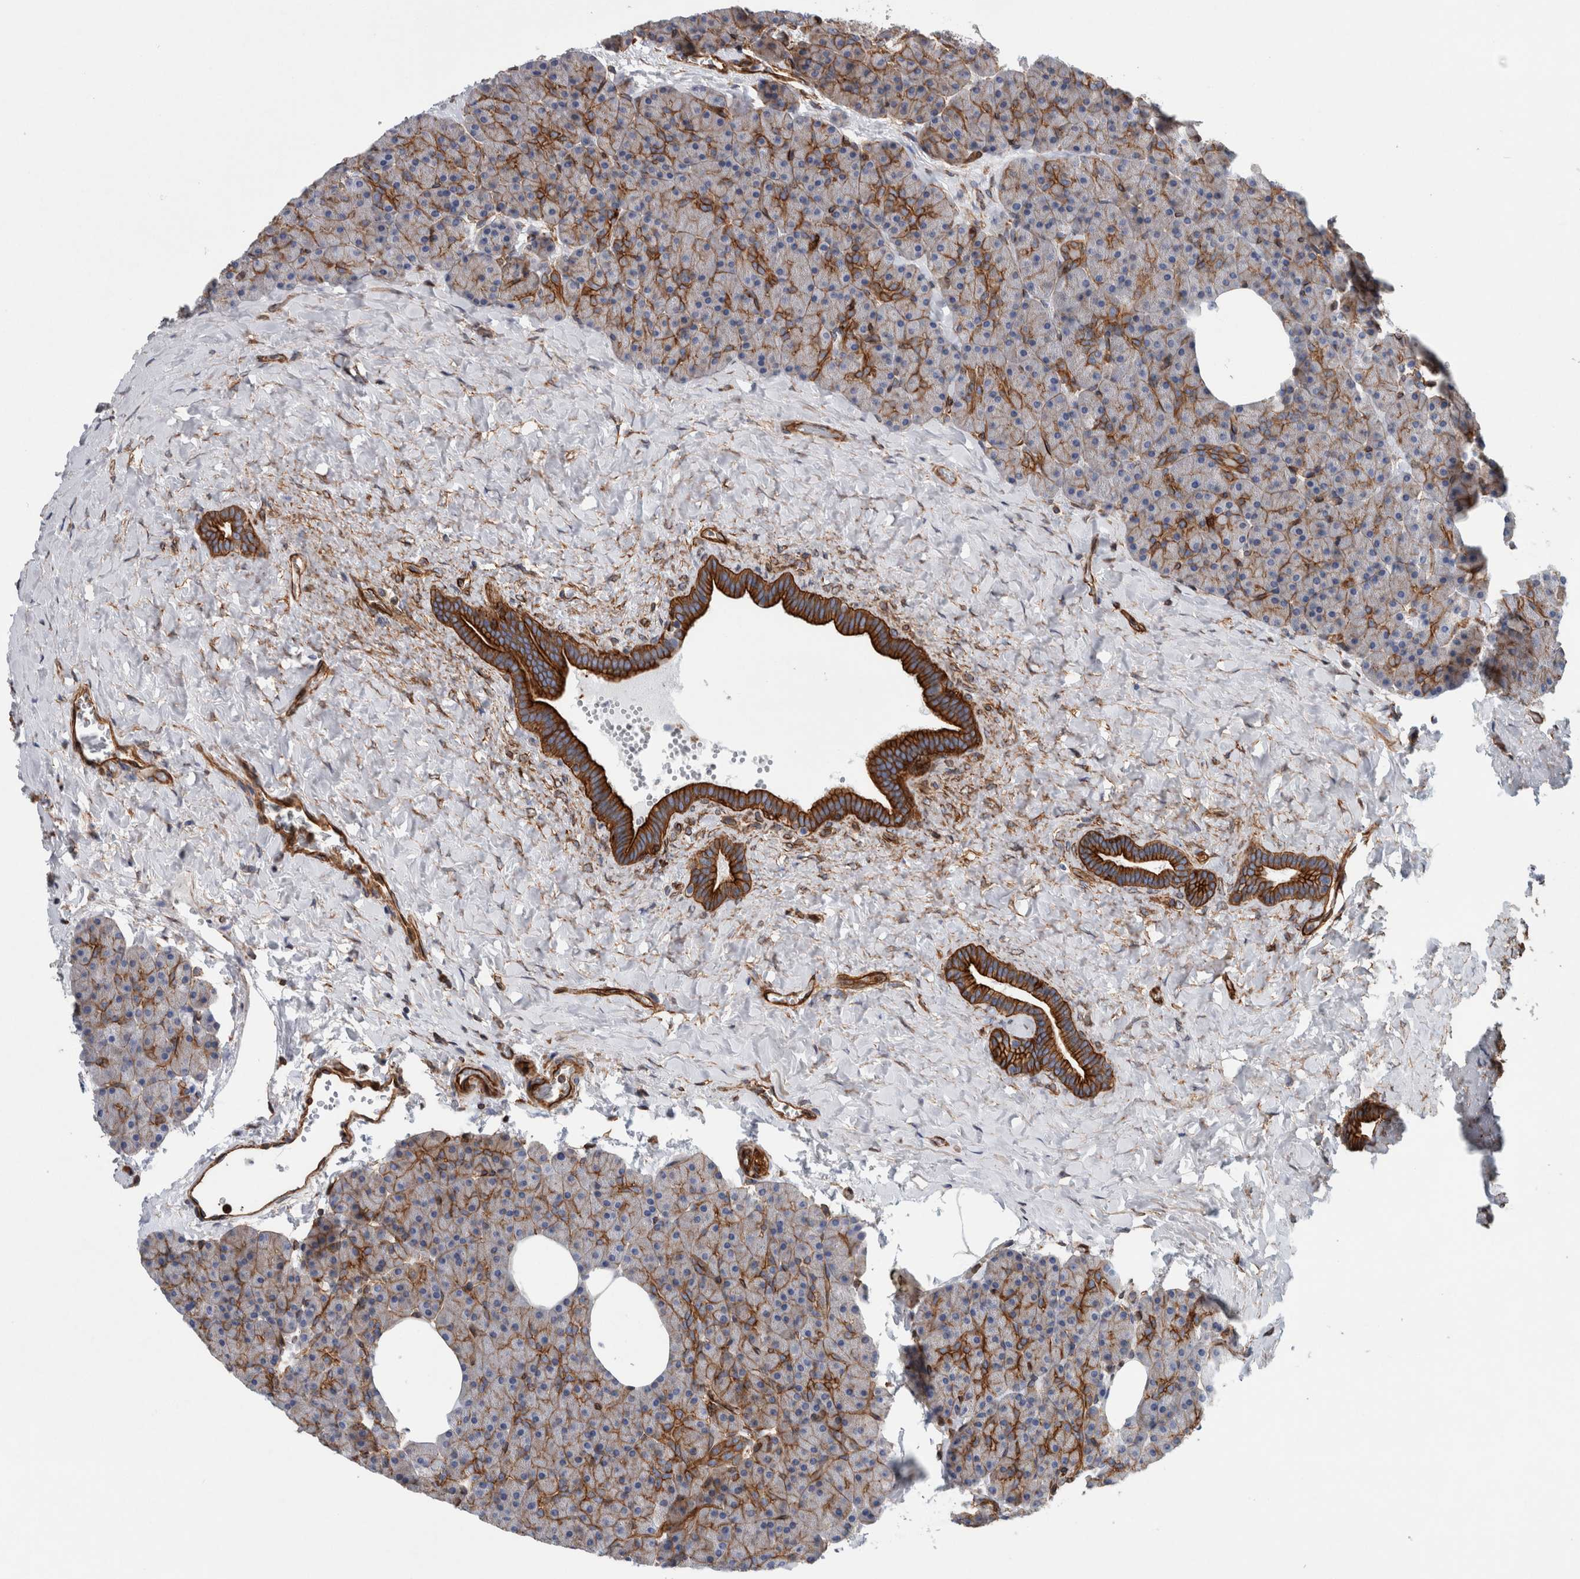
{"staining": {"intensity": "strong", "quantity": "<25%", "location": "cytoplasmic/membranous"}, "tissue": "pancreas", "cell_type": "Exocrine glandular cells", "image_type": "normal", "snomed": [{"axis": "morphology", "description": "Normal tissue, NOS"}, {"axis": "morphology", "description": "Carcinoid, malignant, NOS"}, {"axis": "topography", "description": "Pancreas"}], "caption": "Pancreas was stained to show a protein in brown. There is medium levels of strong cytoplasmic/membranous positivity in about <25% of exocrine glandular cells. Immunohistochemistry stains the protein of interest in brown and the nuclei are stained blue.", "gene": "PLEC", "patient": {"sex": "female", "age": 35}}